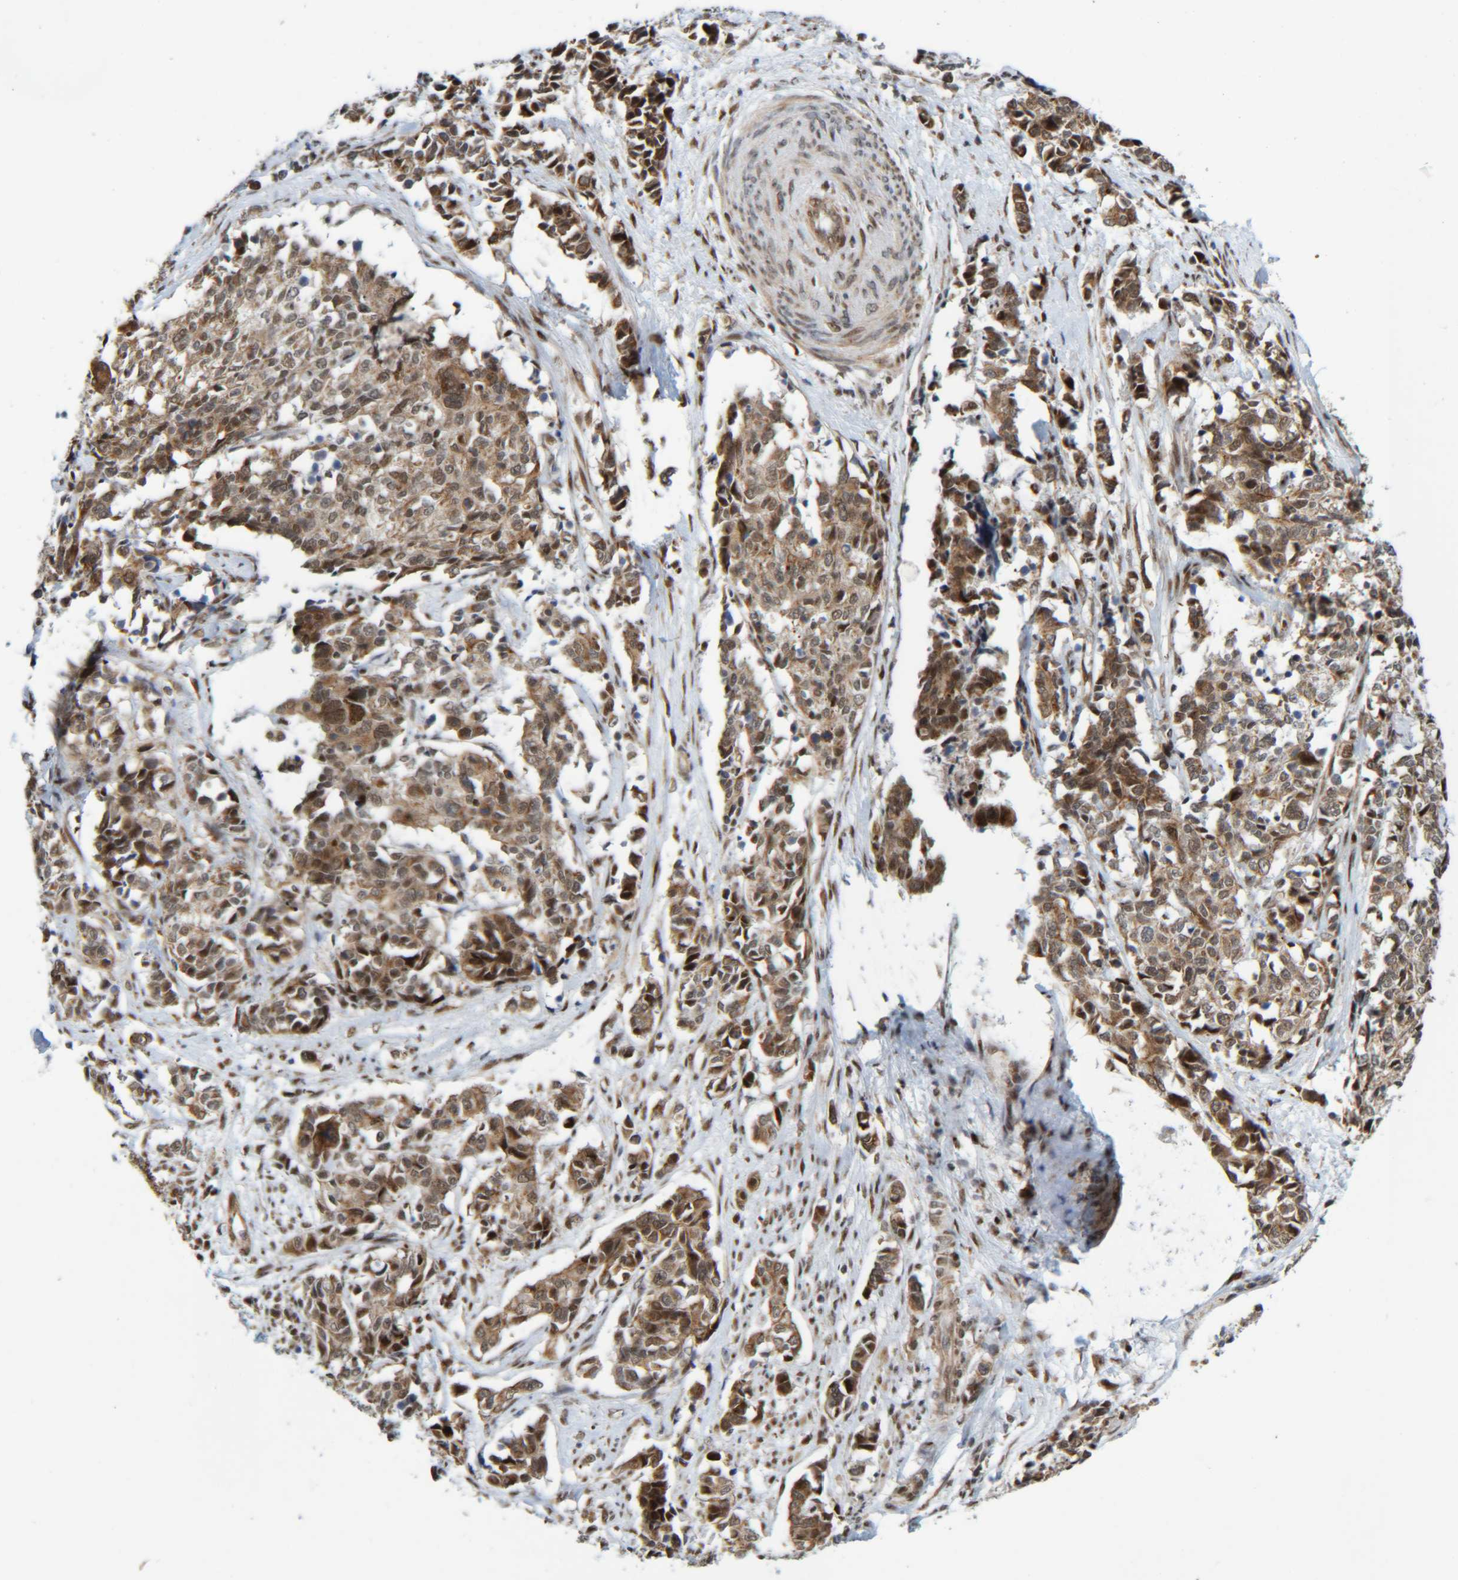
{"staining": {"intensity": "weak", "quantity": ">75%", "location": "cytoplasmic/membranous,nuclear"}, "tissue": "cervical cancer", "cell_type": "Tumor cells", "image_type": "cancer", "snomed": [{"axis": "morphology", "description": "Normal tissue, NOS"}, {"axis": "morphology", "description": "Squamous cell carcinoma, NOS"}, {"axis": "topography", "description": "Cervix"}], "caption": "Human squamous cell carcinoma (cervical) stained for a protein (brown) exhibits weak cytoplasmic/membranous and nuclear positive positivity in approximately >75% of tumor cells.", "gene": "CCDC57", "patient": {"sex": "female", "age": 35}}